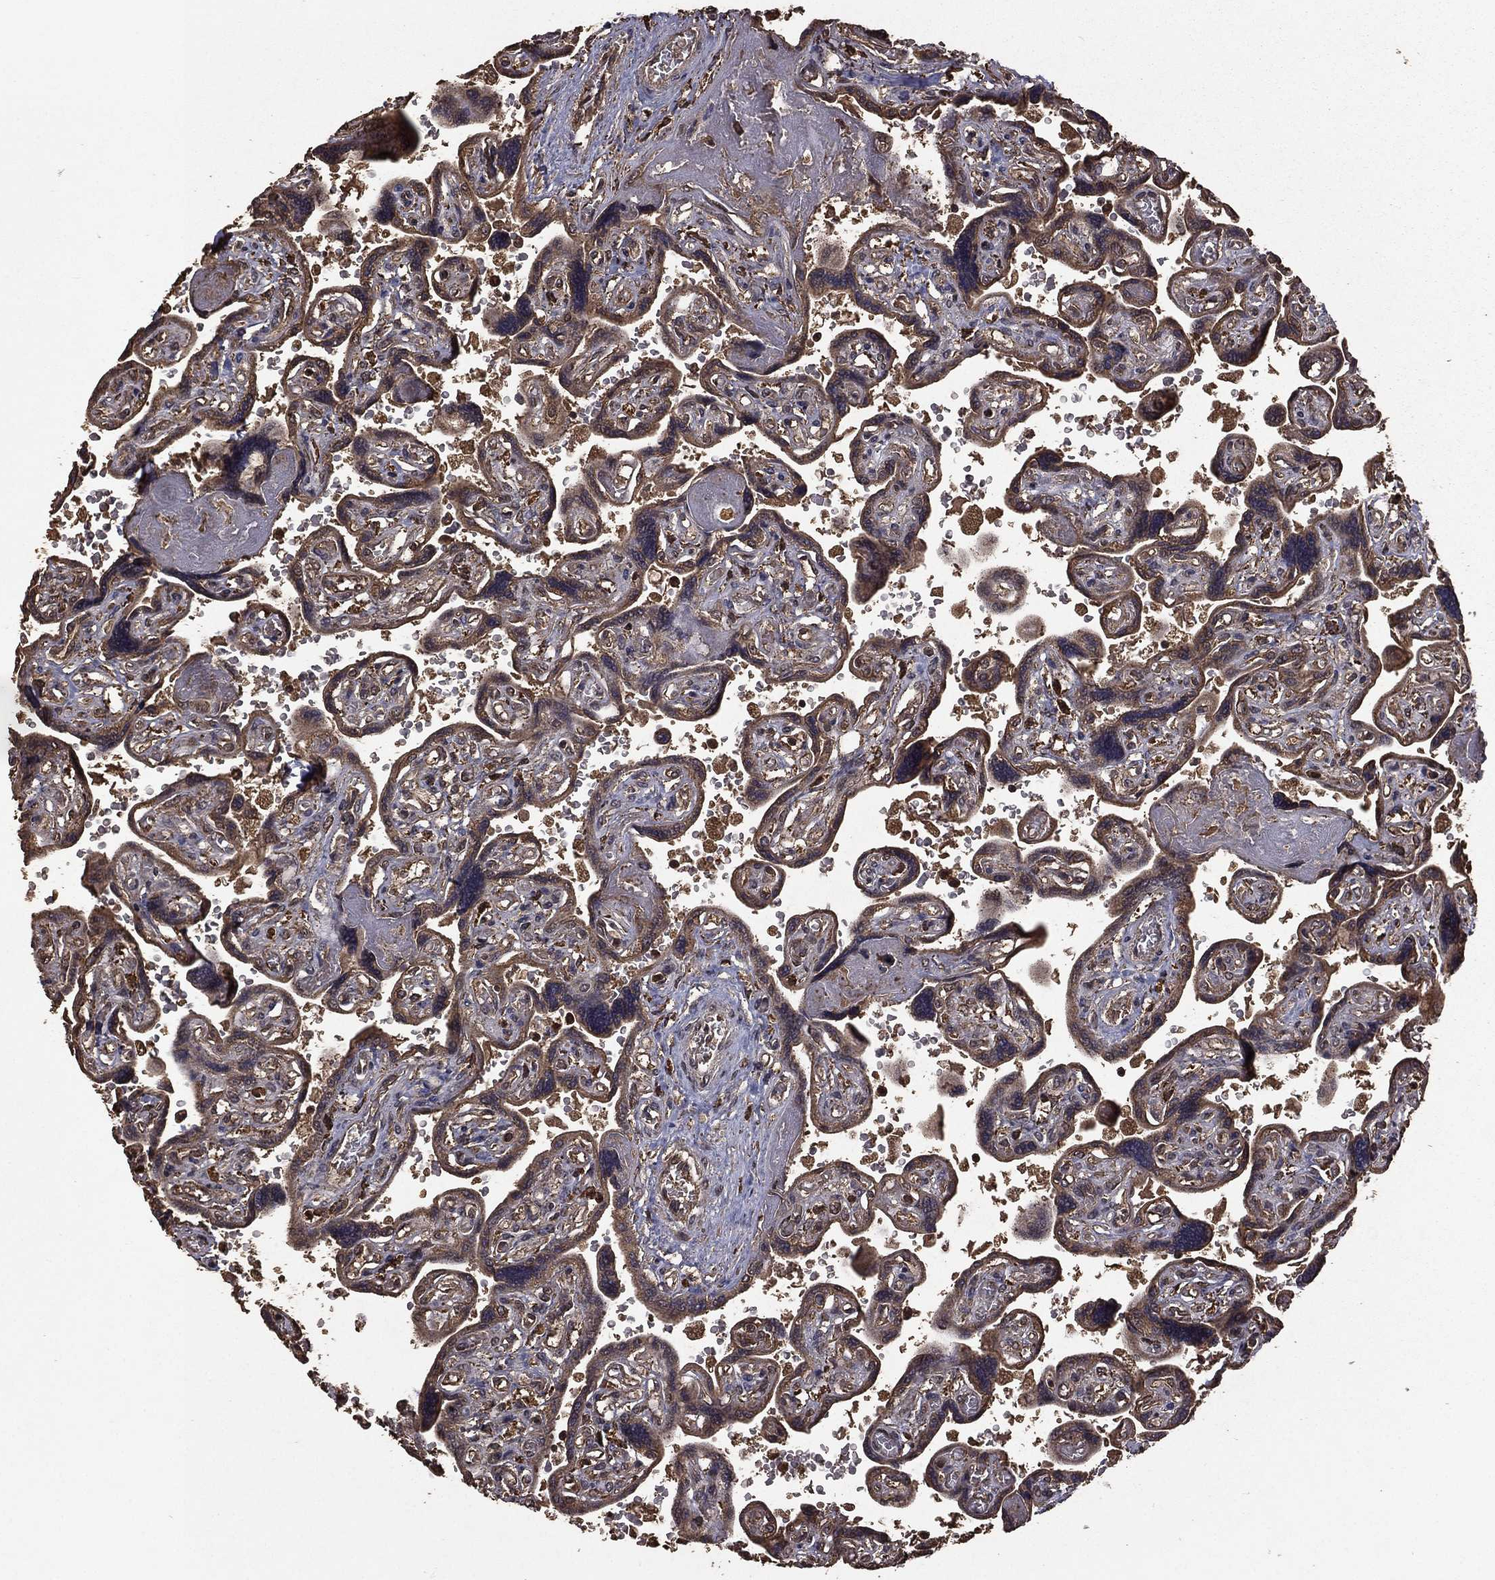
{"staining": {"intensity": "strong", "quantity": ">75%", "location": "cytoplasmic/membranous"}, "tissue": "placenta", "cell_type": "Trophoblastic cells", "image_type": "normal", "snomed": [{"axis": "morphology", "description": "Normal tissue, NOS"}, {"axis": "topography", "description": "Placenta"}], "caption": "A brown stain highlights strong cytoplasmic/membranous positivity of a protein in trophoblastic cells of unremarkable human placenta.", "gene": "BIRC6", "patient": {"sex": "female", "age": 32}}